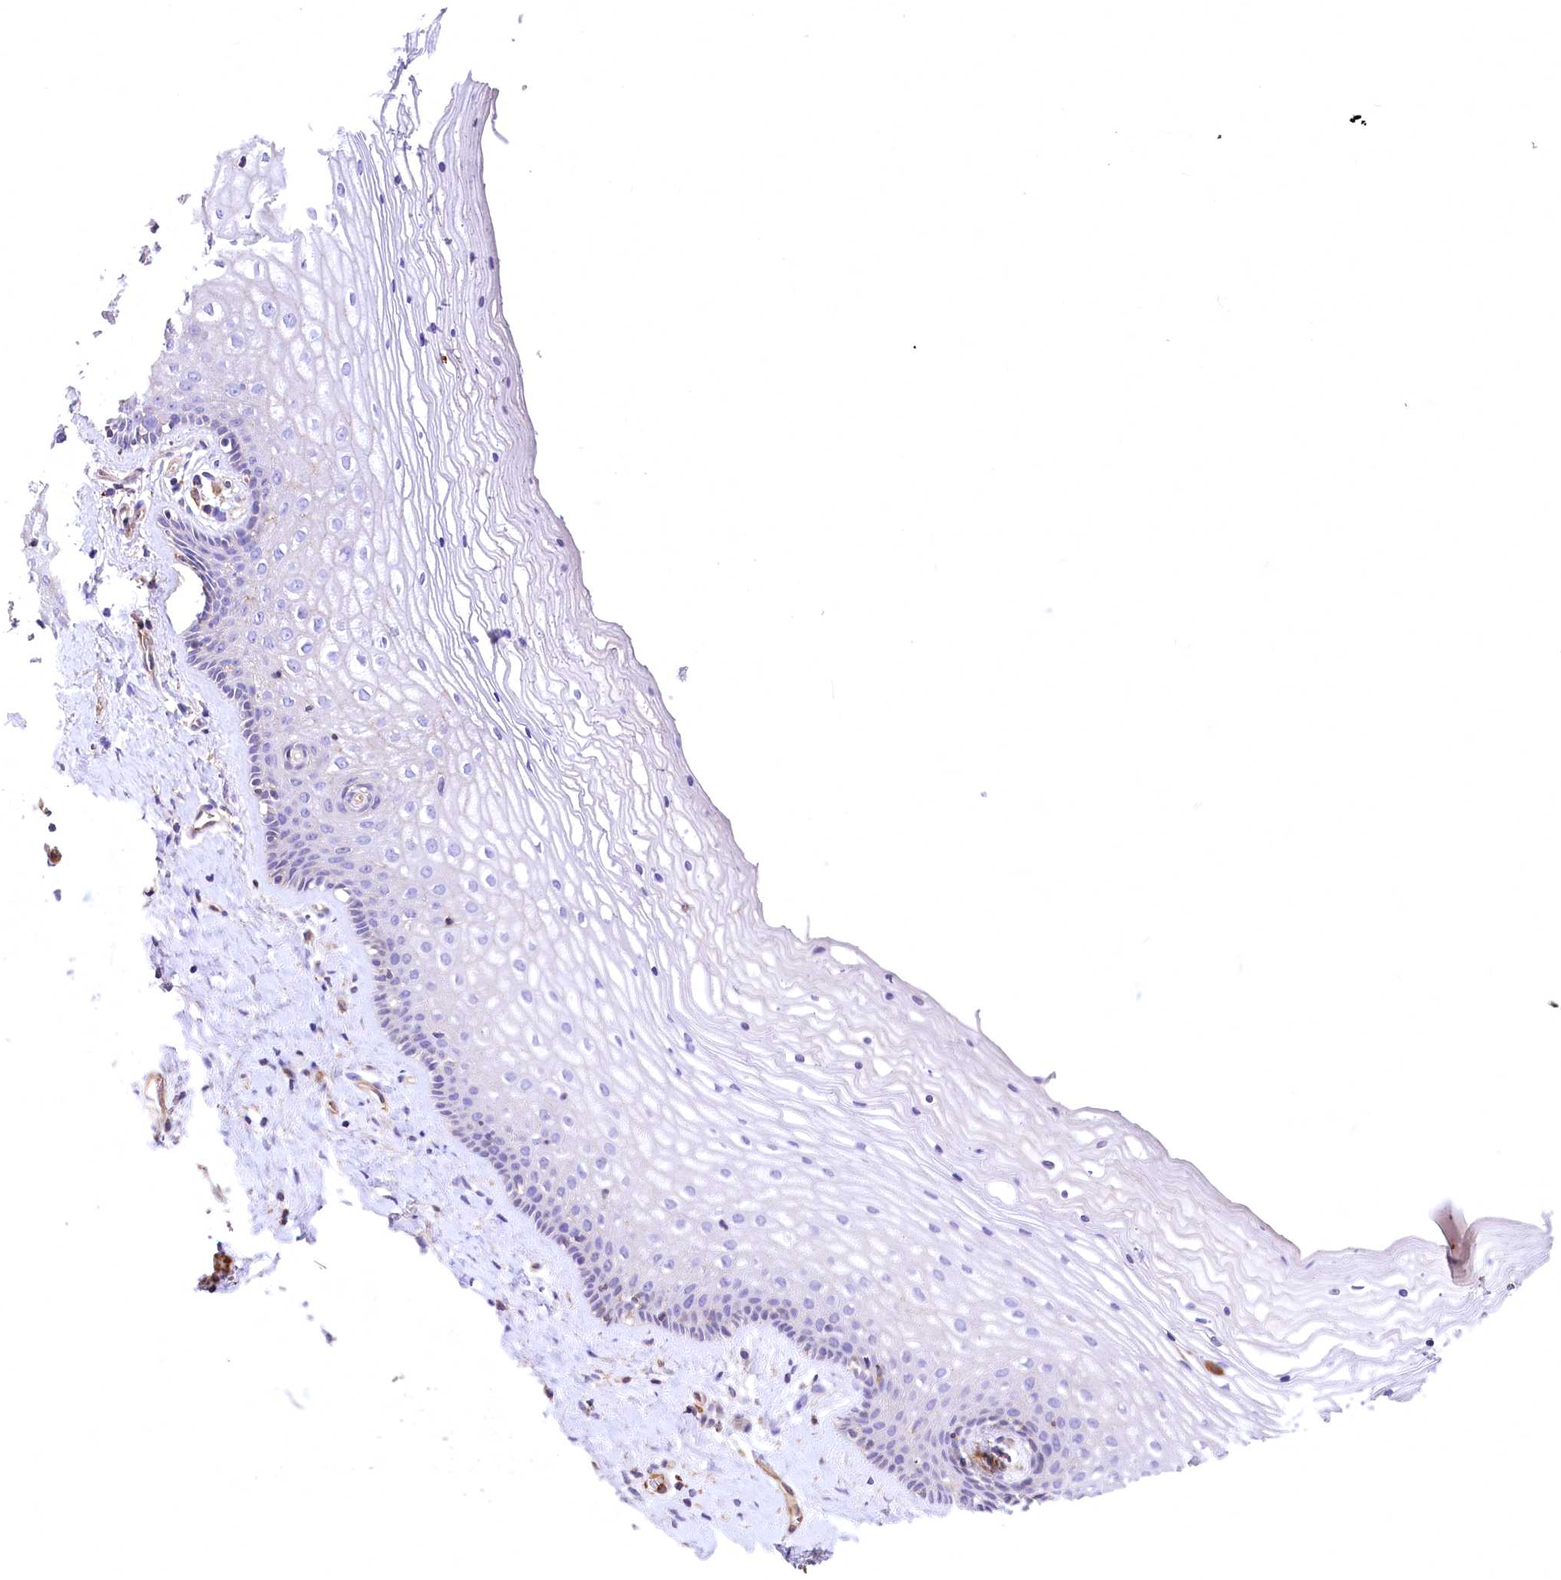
{"staining": {"intensity": "negative", "quantity": "none", "location": "none"}, "tissue": "vagina", "cell_type": "Squamous epithelial cells", "image_type": "normal", "snomed": [{"axis": "morphology", "description": "Normal tissue, NOS"}, {"axis": "topography", "description": "Vagina"}], "caption": "Immunohistochemical staining of unremarkable human vagina exhibits no significant expression in squamous epithelial cells.", "gene": "DPP3", "patient": {"sex": "female", "age": 46}}